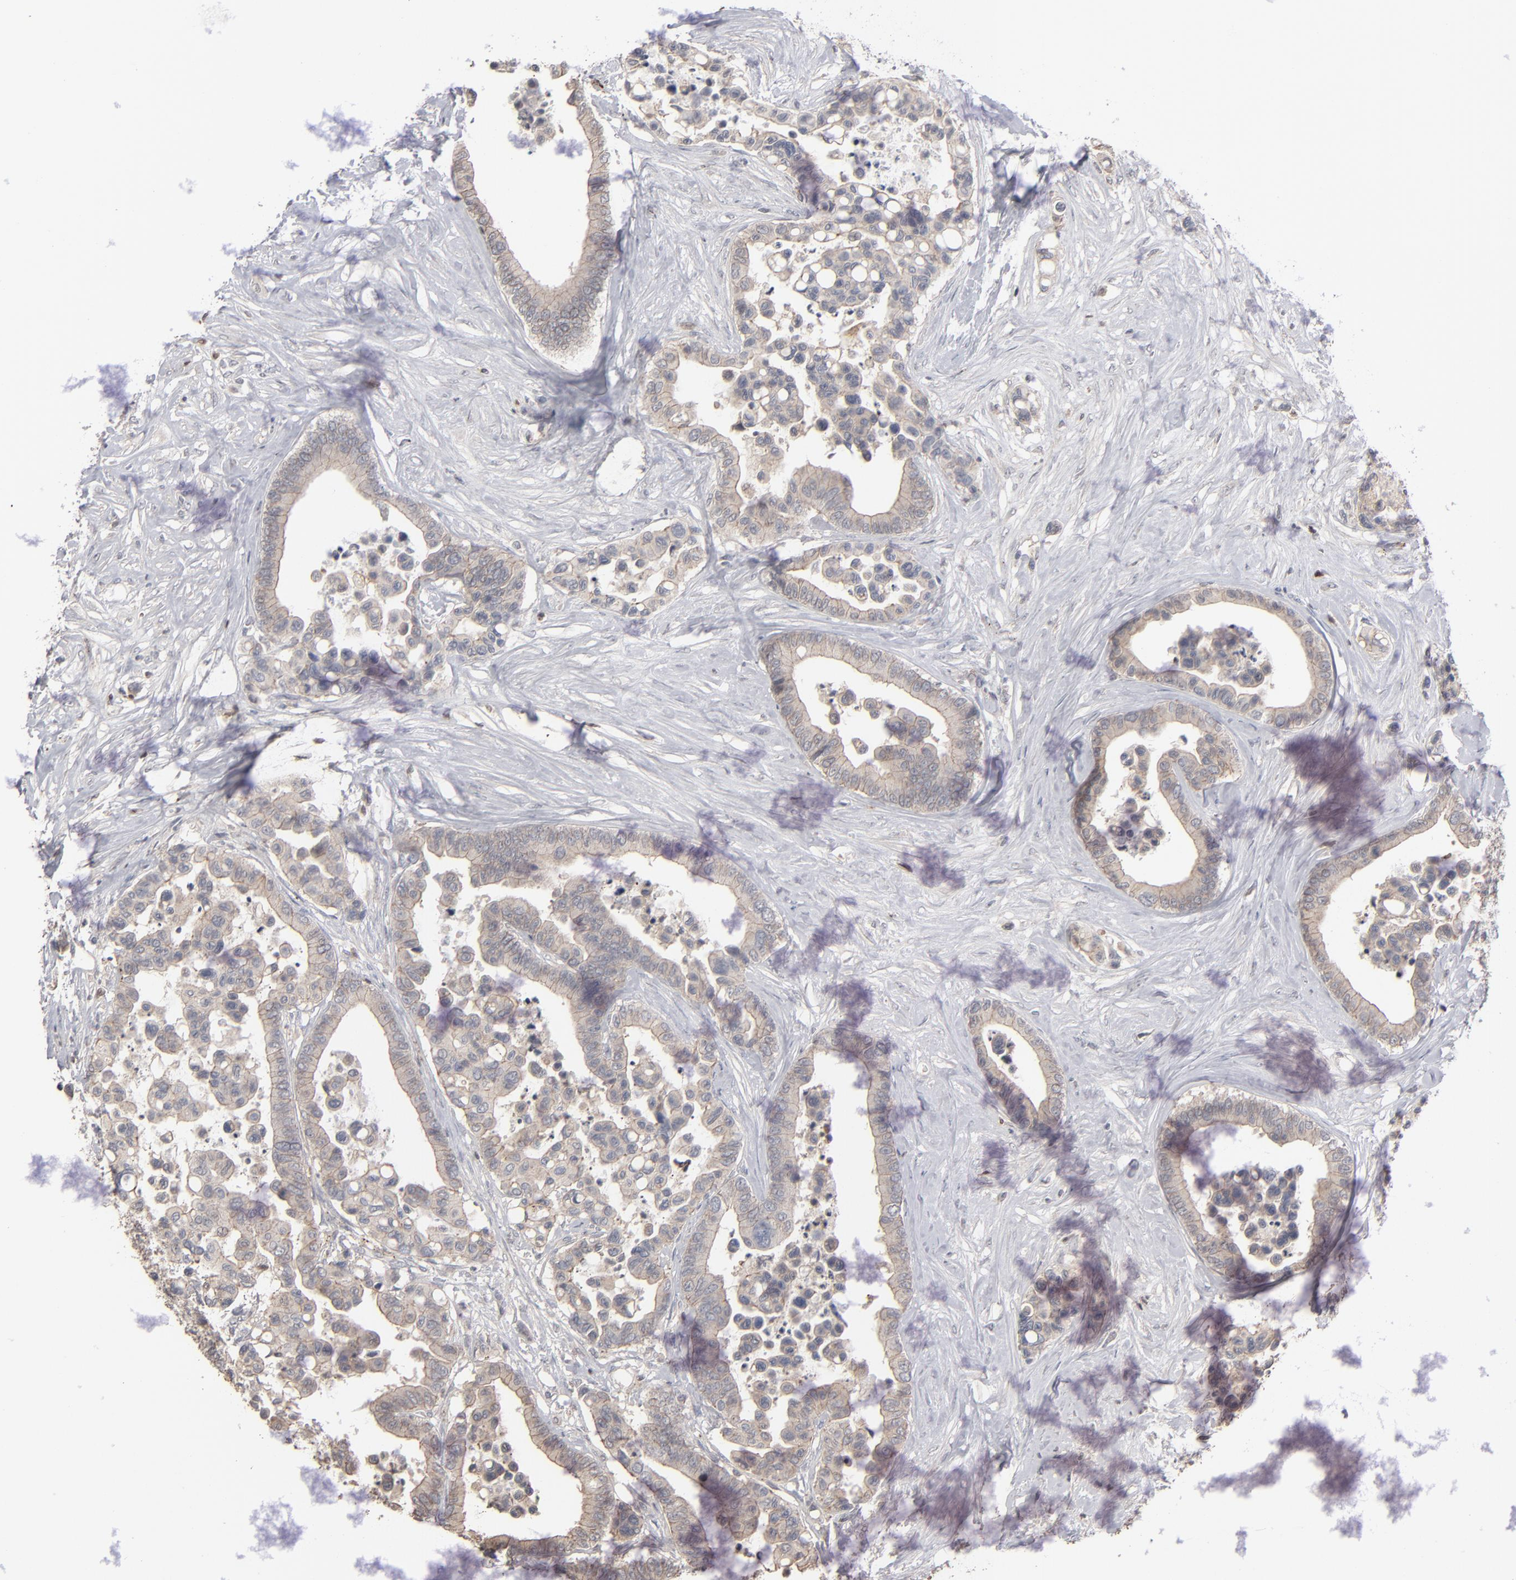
{"staining": {"intensity": "weak", "quantity": ">75%", "location": "cytoplasmic/membranous"}, "tissue": "colorectal cancer", "cell_type": "Tumor cells", "image_type": "cancer", "snomed": [{"axis": "morphology", "description": "Adenocarcinoma, NOS"}, {"axis": "topography", "description": "Colon"}], "caption": "Immunohistochemical staining of colorectal cancer exhibits weak cytoplasmic/membranous protein positivity in approximately >75% of tumor cells. The protein of interest is shown in brown color, while the nuclei are stained blue.", "gene": "STAT4", "patient": {"sex": "male", "age": 82}}